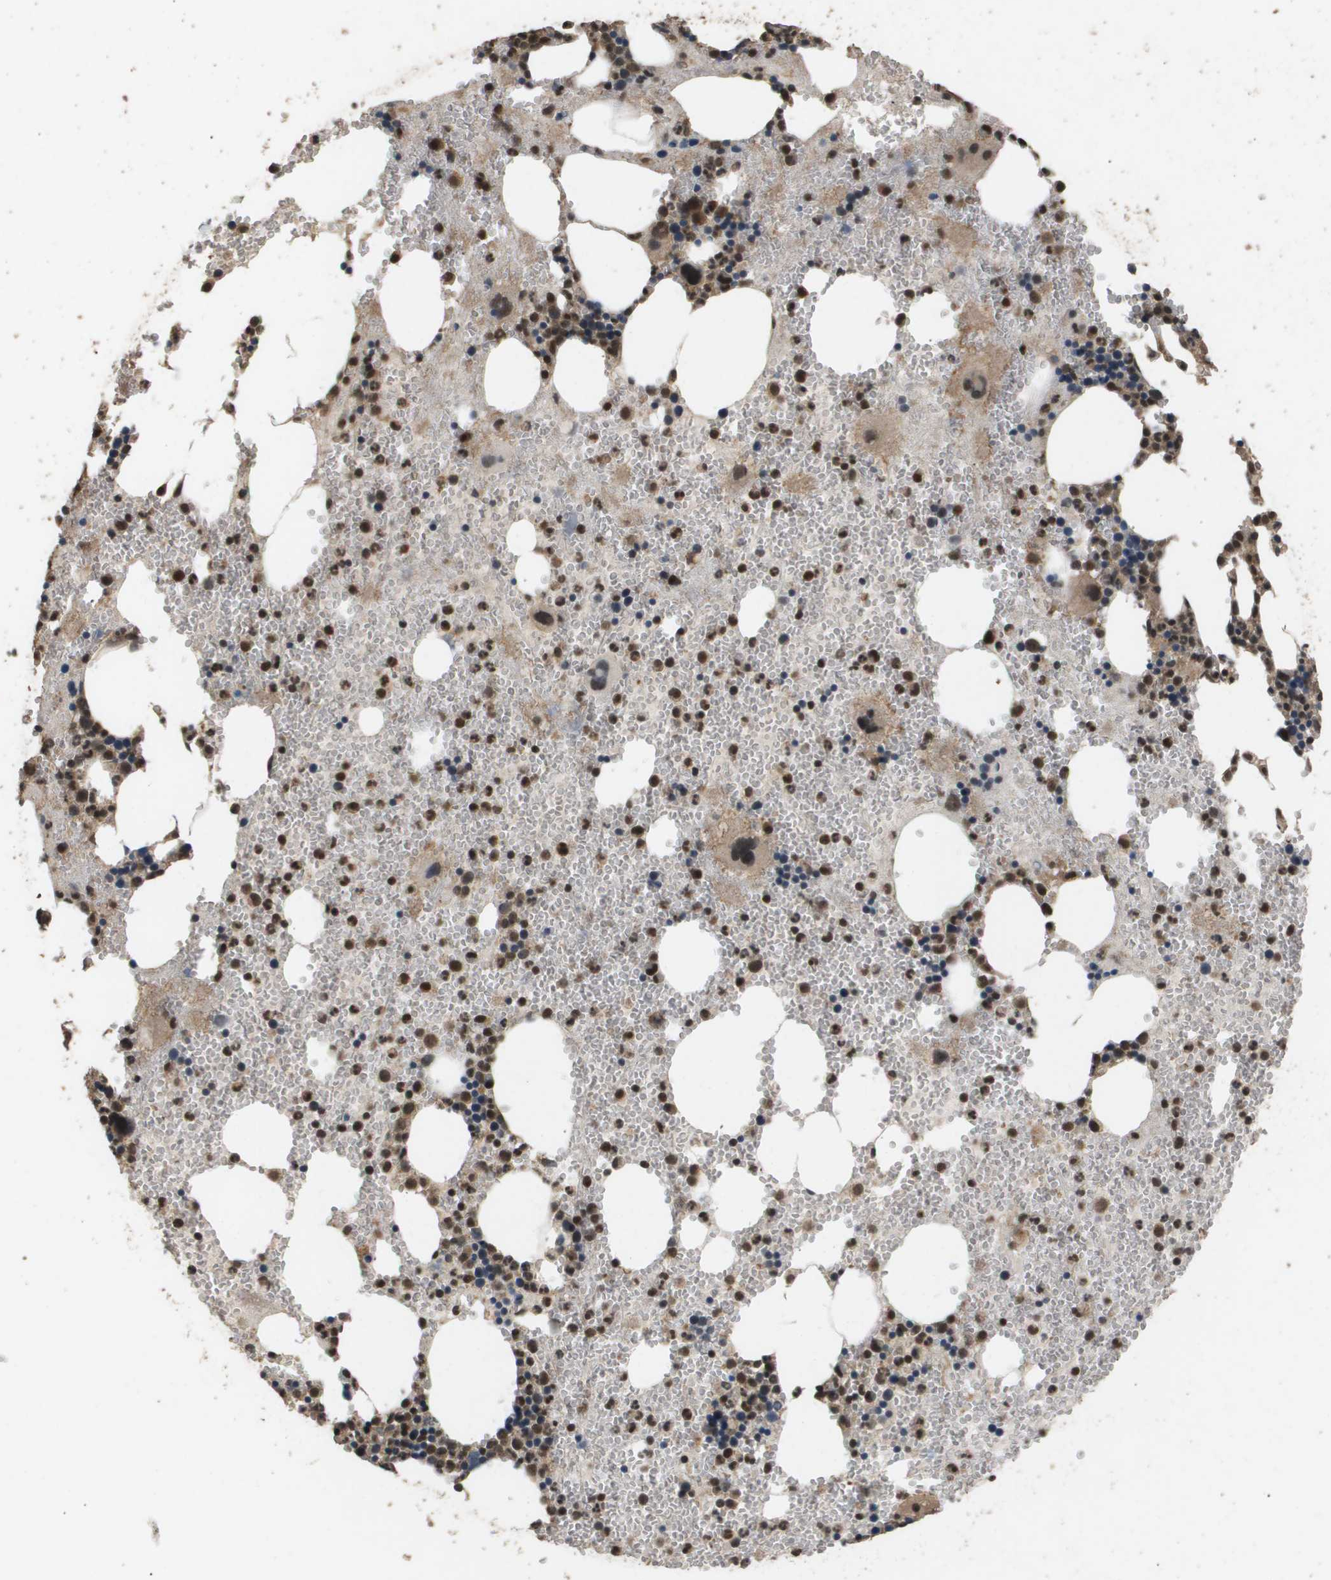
{"staining": {"intensity": "strong", "quantity": ">75%", "location": "nuclear"}, "tissue": "bone marrow", "cell_type": "Hematopoietic cells", "image_type": "normal", "snomed": [{"axis": "morphology", "description": "Normal tissue, NOS"}, {"axis": "morphology", "description": "Inflammation, NOS"}, {"axis": "topography", "description": "Bone marrow"}], "caption": "Protein staining of unremarkable bone marrow demonstrates strong nuclear staining in approximately >75% of hematopoietic cells. (brown staining indicates protein expression, while blue staining denotes nuclei).", "gene": "ING1", "patient": {"sex": "female", "age": 76}}